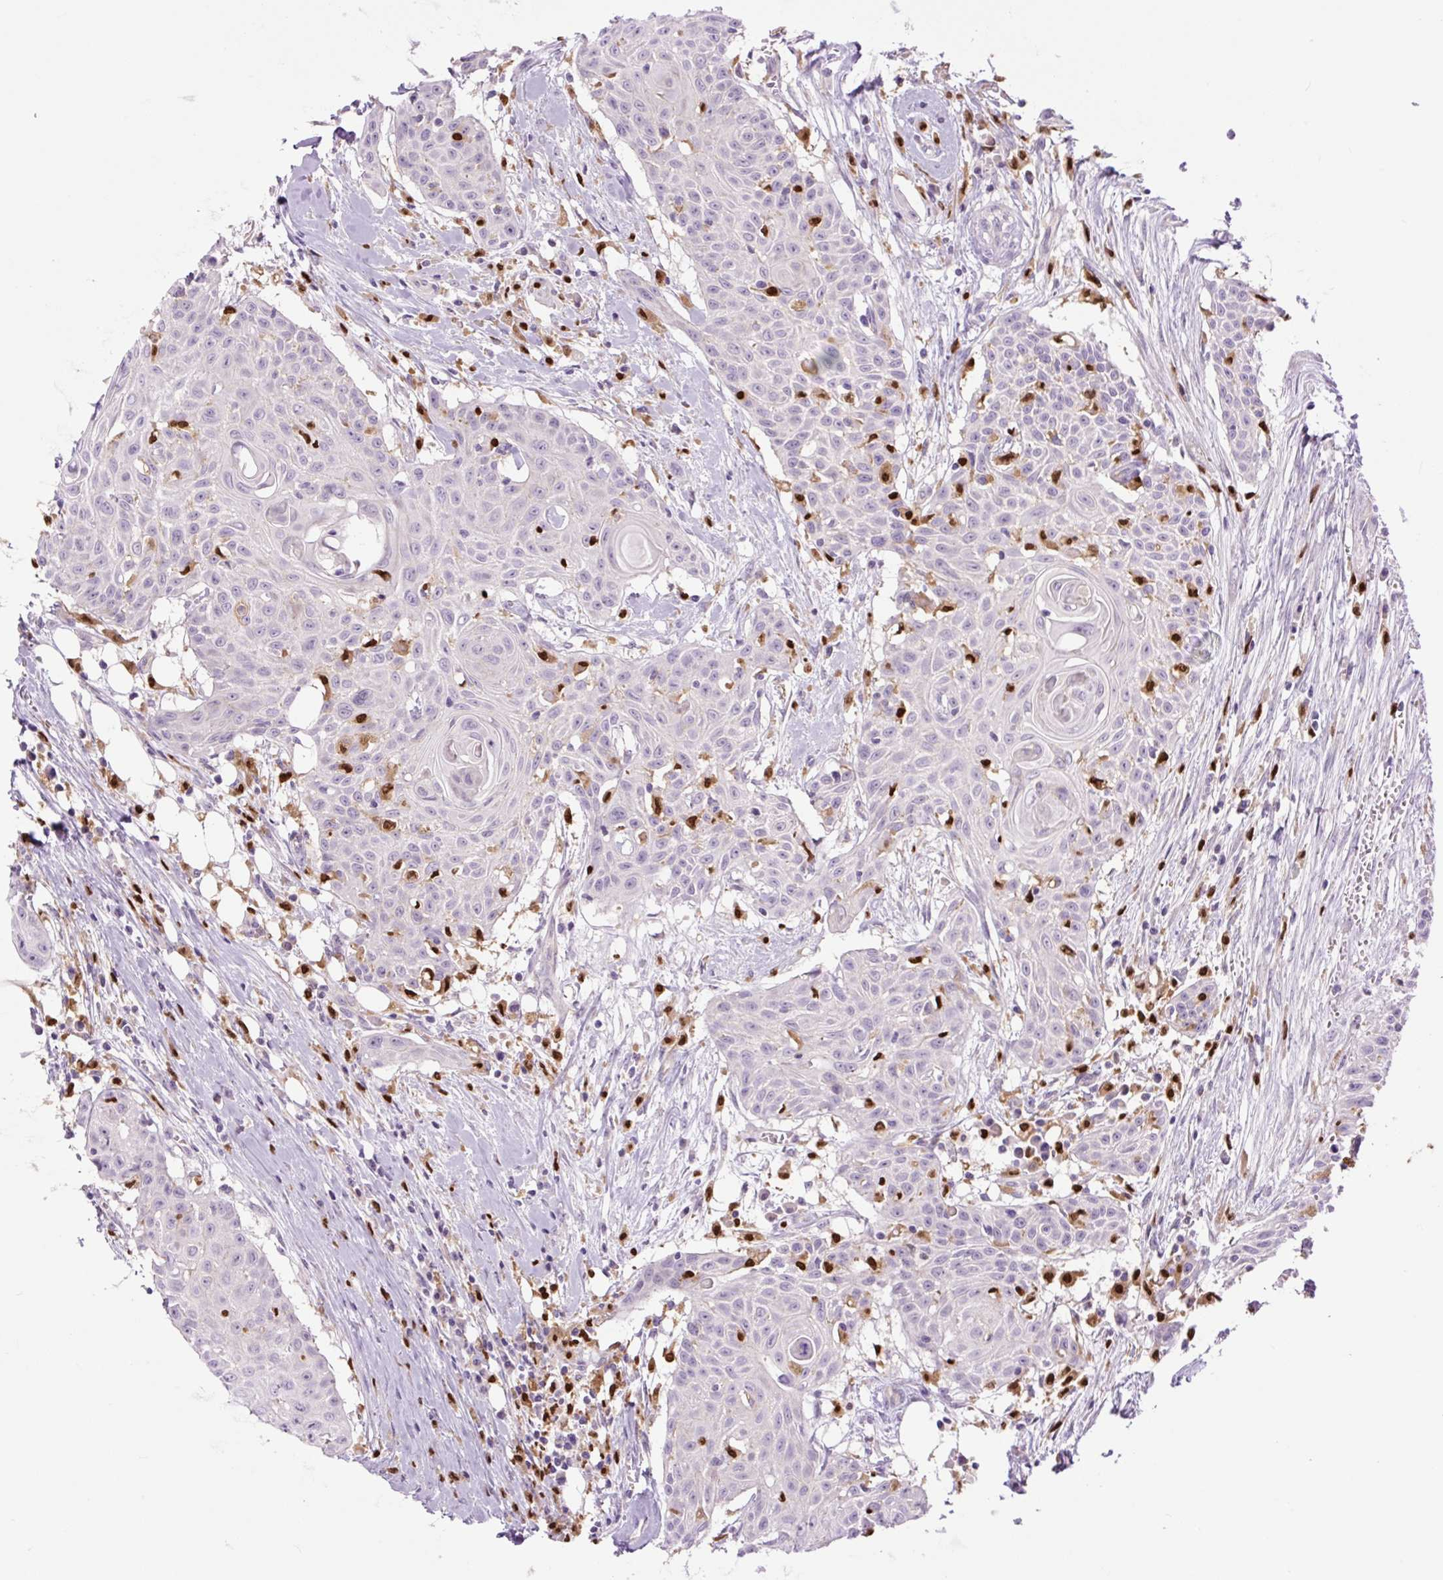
{"staining": {"intensity": "negative", "quantity": "none", "location": "none"}, "tissue": "head and neck cancer", "cell_type": "Tumor cells", "image_type": "cancer", "snomed": [{"axis": "morphology", "description": "Squamous cell carcinoma, NOS"}, {"axis": "topography", "description": "Lymph node"}, {"axis": "topography", "description": "Salivary gland"}, {"axis": "topography", "description": "Head-Neck"}], "caption": "Histopathology image shows no significant protein positivity in tumor cells of head and neck squamous cell carcinoma.", "gene": "SPI1", "patient": {"sex": "female", "age": 74}}